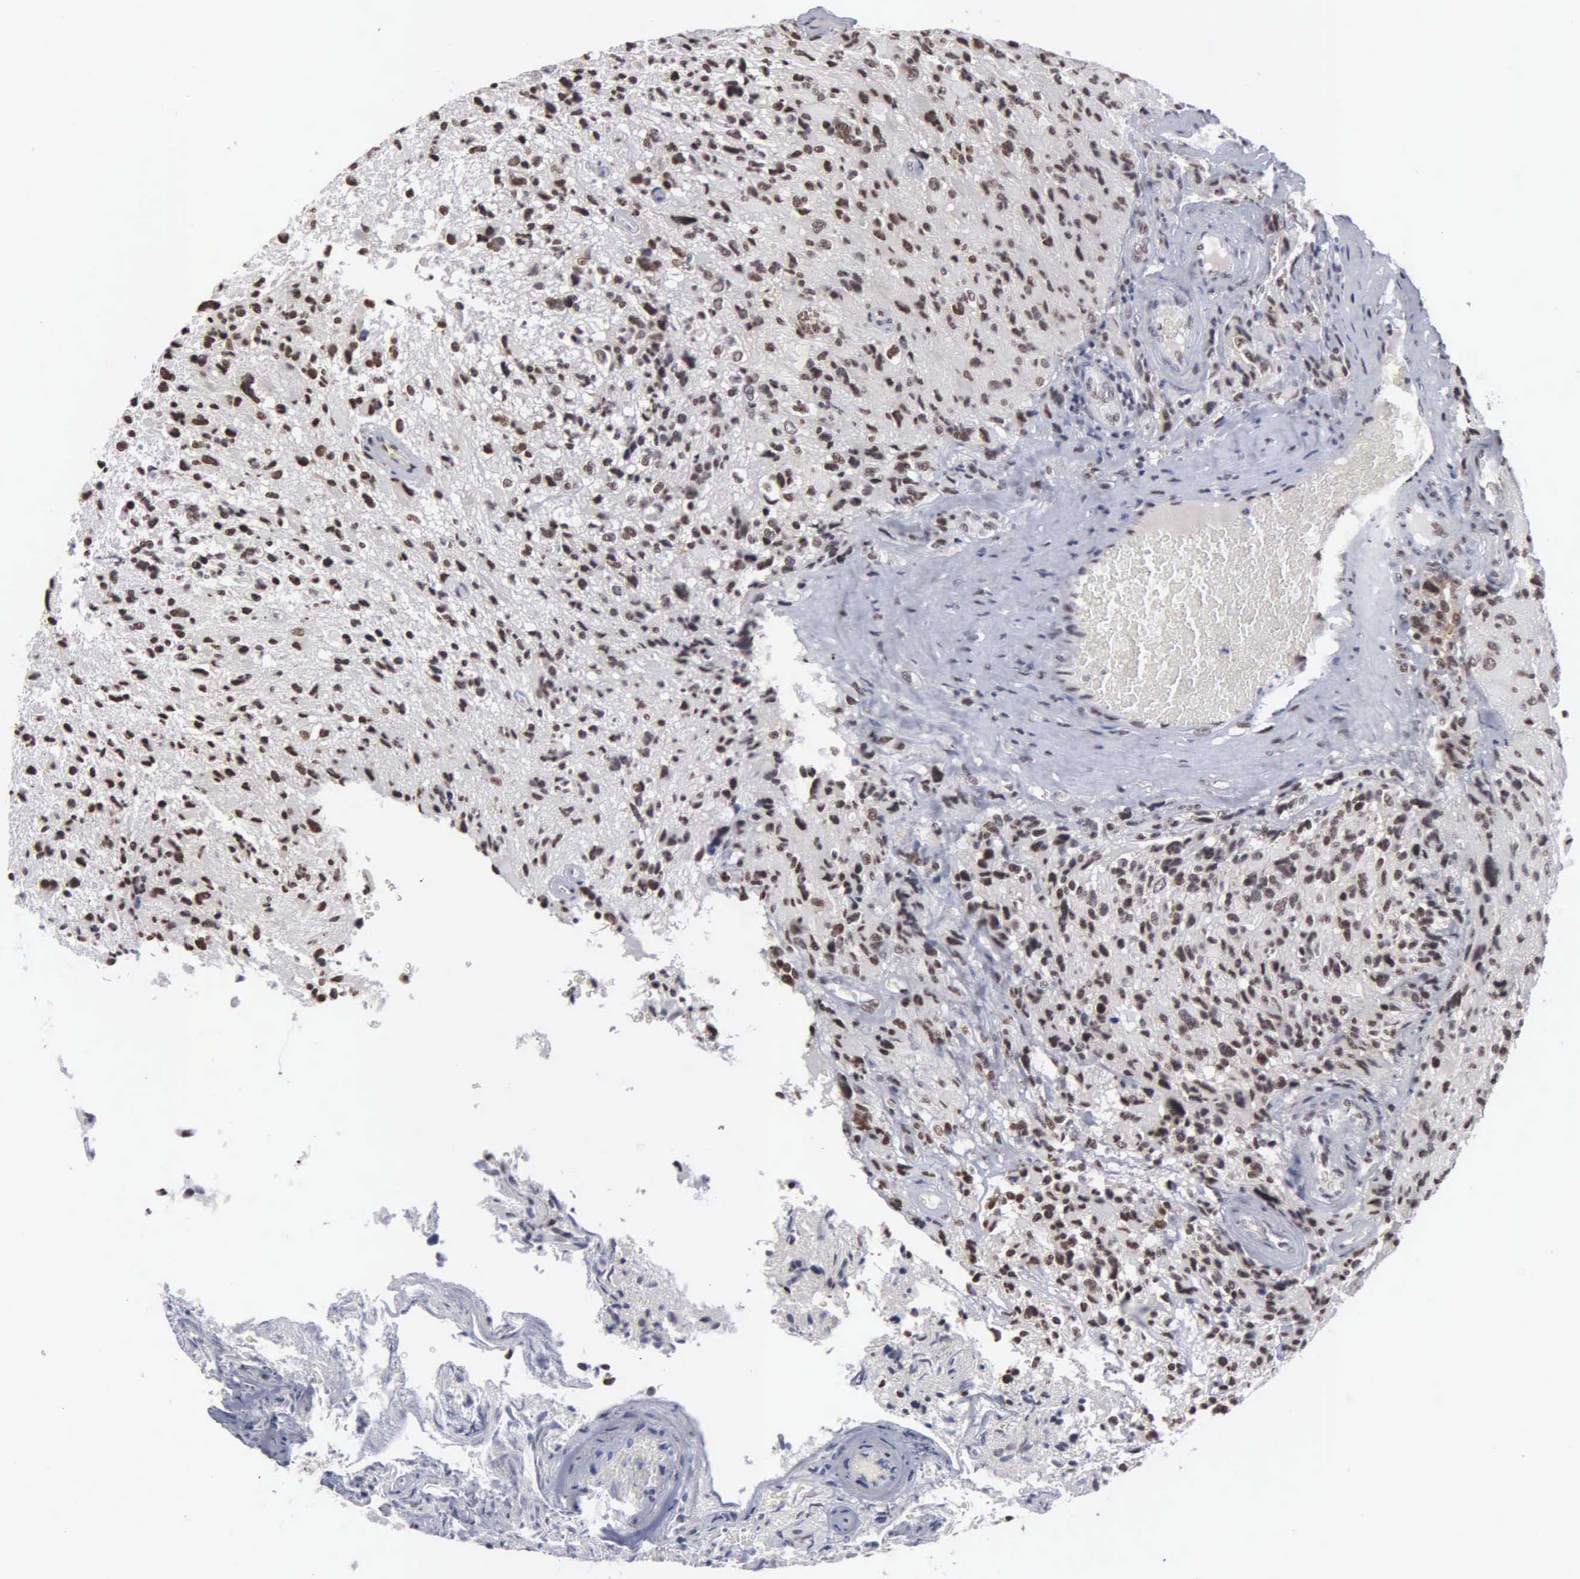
{"staining": {"intensity": "moderate", "quantity": ">75%", "location": "nuclear"}, "tissue": "glioma", "cell_type": "Tumor cells", "image_type": "cancer", "snomed": [{"axis": "morphology", "description": "Glioma, malignant, High grade"}, {"axis": "topography", "description": "Brain"}], "caption": "This is an image of IHC staining of glioma, which shows moderate positivity in the nuclear of tumor cells.", "gene": "KIAA0586", "patient": {"sex": "male", "age": 69}}